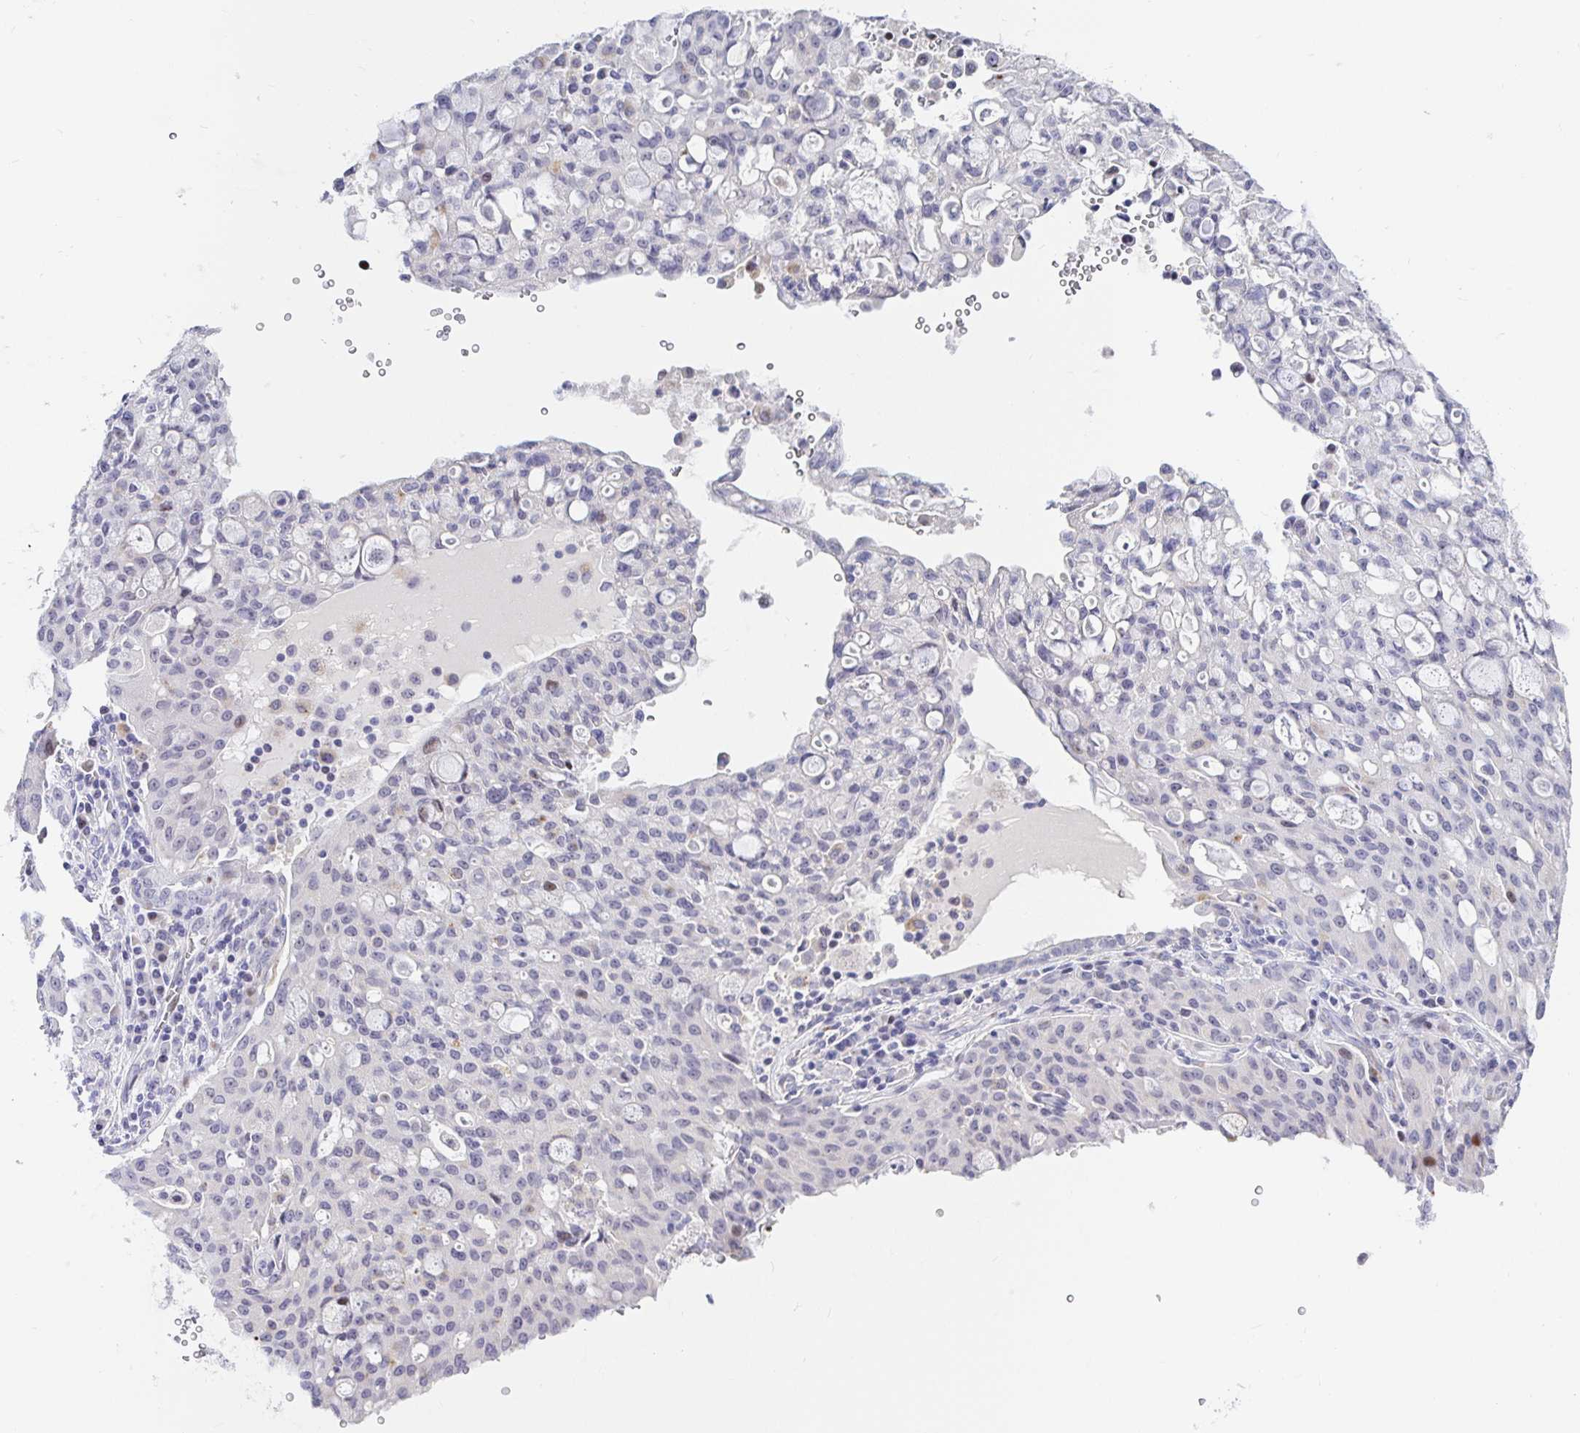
{"staining": {"intensity": "negative", "quantity": "none", "location": "none"}, "tissue": "lung cancer", "cell_type": "Tumor cells", "image_type": "cancer", "snomed": [{"axis": "morphology", "description": "Adenocarcinoma, NOS"}, {"axis": "topography", "description": "Lung"}], "caption": "Micrograph shows no significant protein expression in tumor cells of lung adenocarcinoma.", "gene": "KBTBD13", "patient": {"sex": "female", "age": 44}}